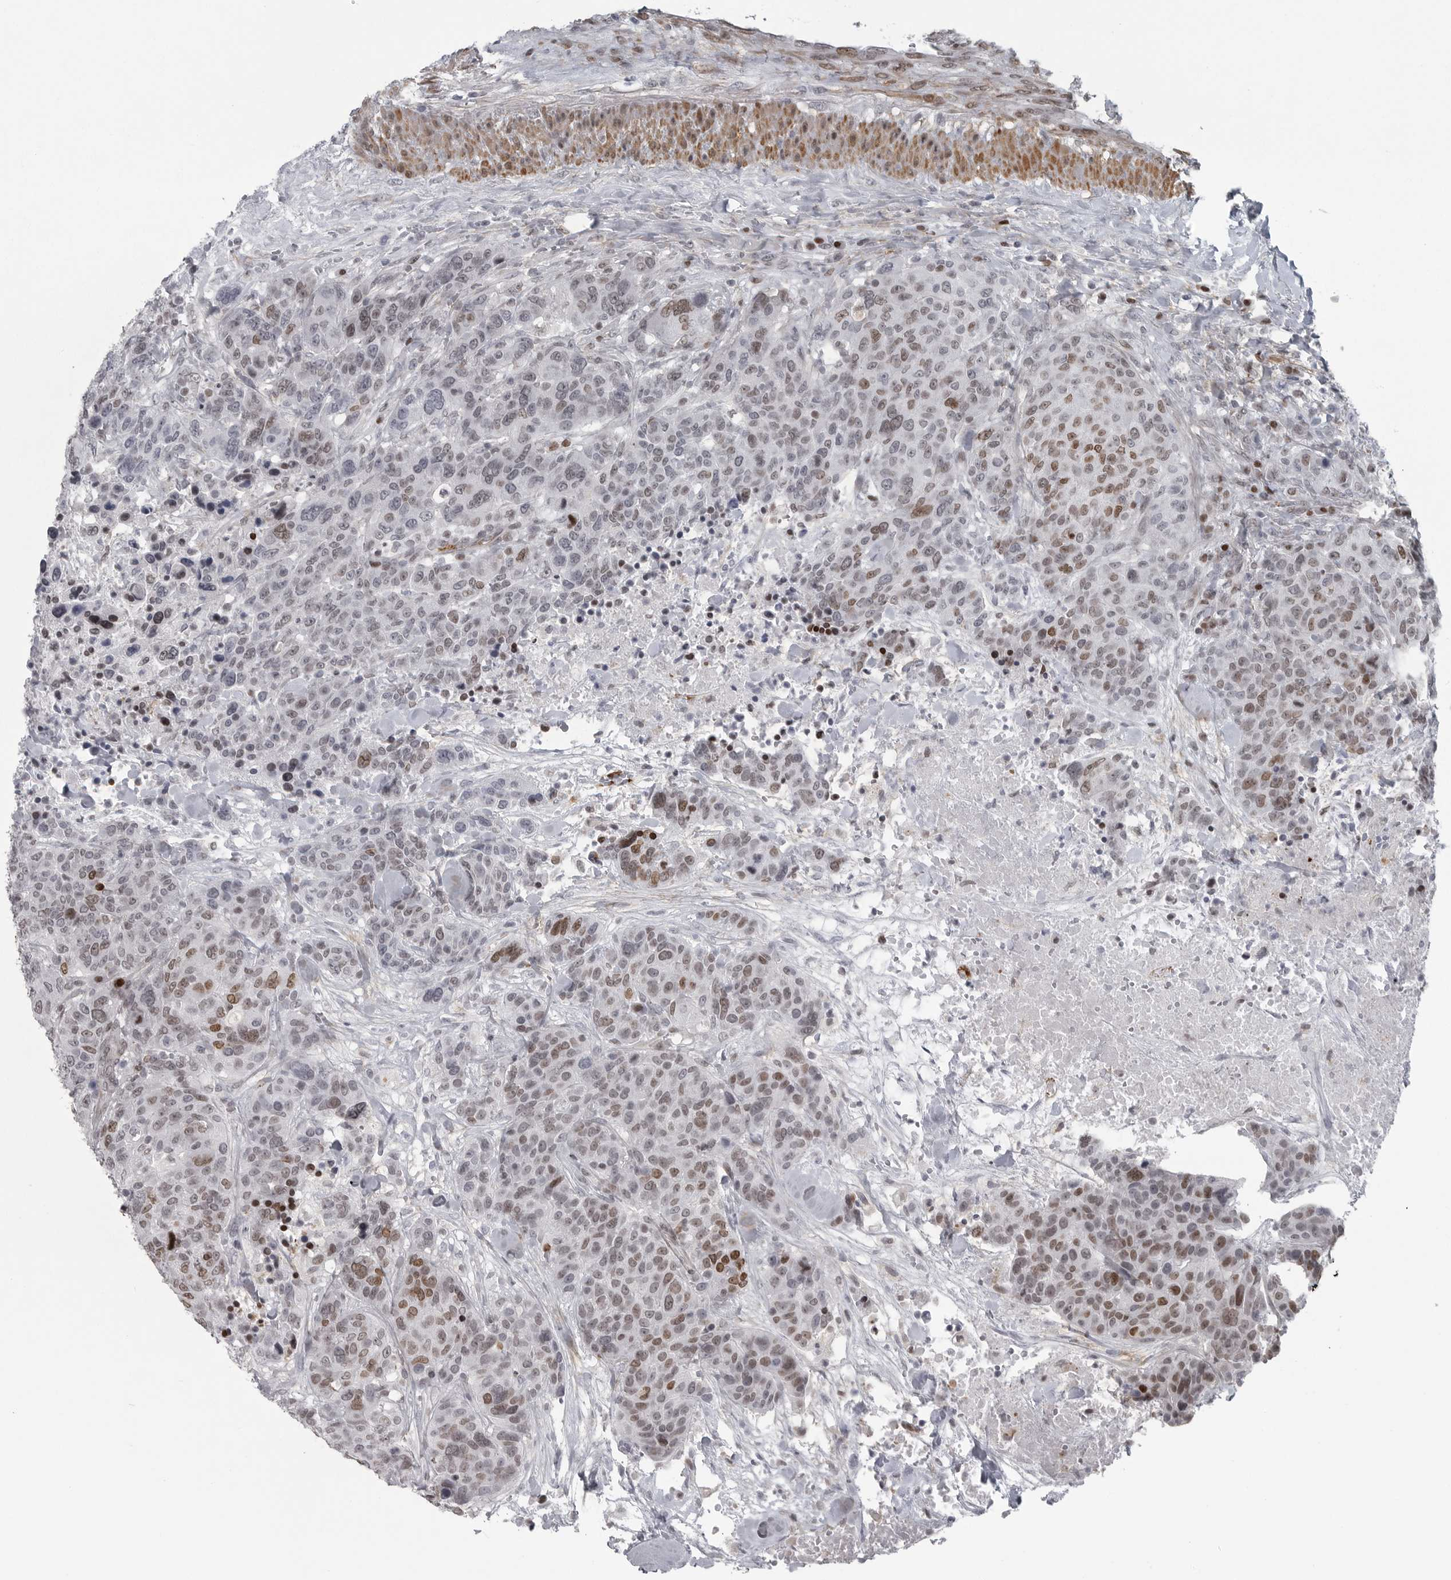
{"staining": {"intensity": "moderate", "quantity": "25%-75%", "location": "nuclear"}, "tissue": "breast cancer", "cell_type": "Tumor cells", "image_type": "cancer", "snomed": [{"axis": "morphology", "description": "Duct carcinoma"}, {"axis": "topography", "description": "Breast"}], "caption": "A high-resolution micrograph shows immunohistochemistry (IHC) staining of invasive ductal carcinoma (breast), which exhibits moderate nuclear staining in approximately 25%-75% of tumor cells.", "gene": "HMGN3", "patient": {"sex": "female", "age": 37}}